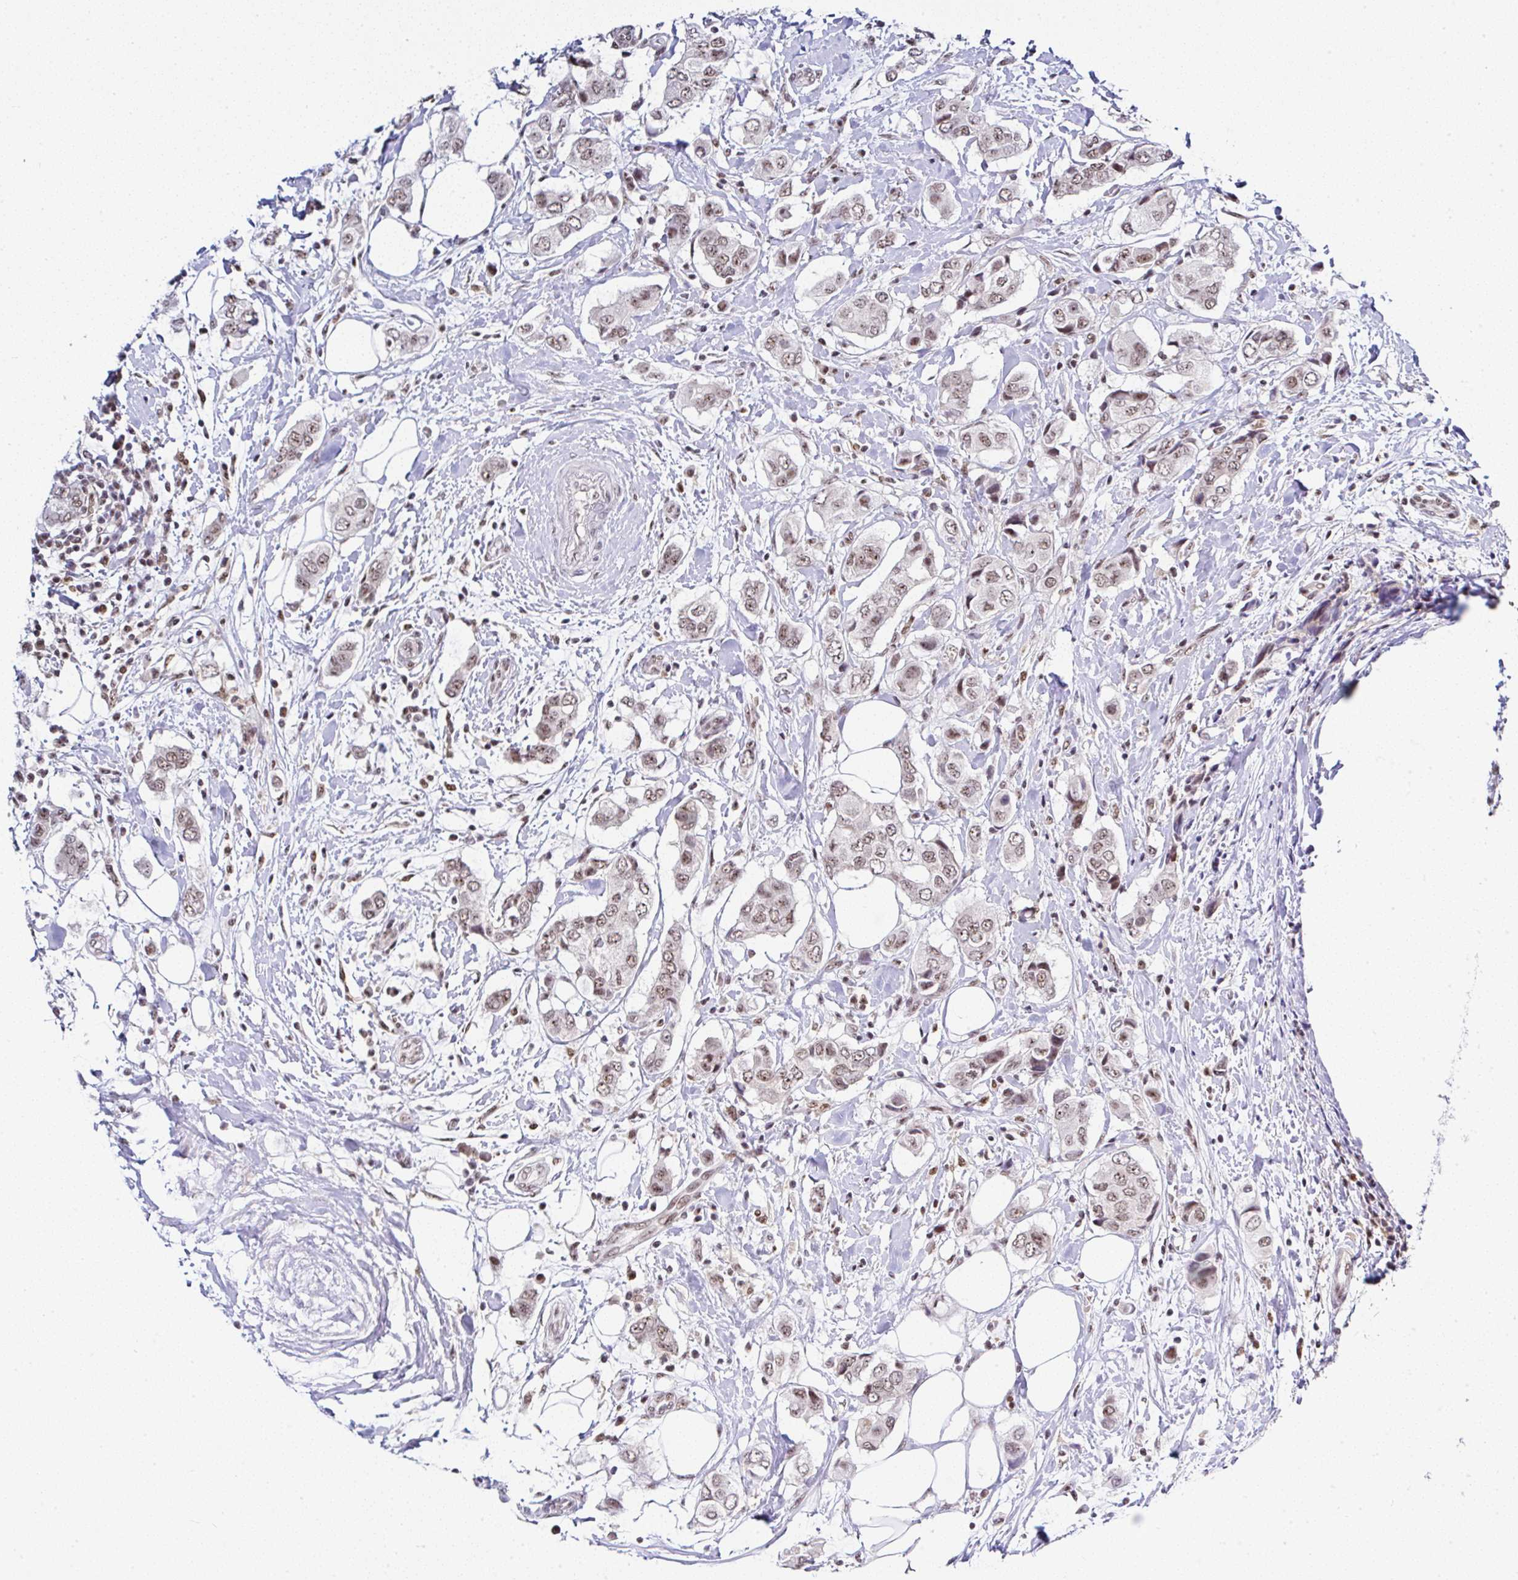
{"staining": {"intensity": "weak", "quantity": ">75%", "location": "nuclear"}, "tissue": "breast cancer", "cell_type": "Tumor cells", "image_type": "cancer", "snomed": [{"axis": "morphology", "description": "Lobular carcinoma"}, {"axis": "topography", "description": "Breast"}], "caption": "There is low levels of weak nuclear staining in tumor cells of breast cancer, as demonstrated by immunohistochemical staining (brown color).", "gene": "PTPN2", "patient": {"sex": "female", "age": 51}}